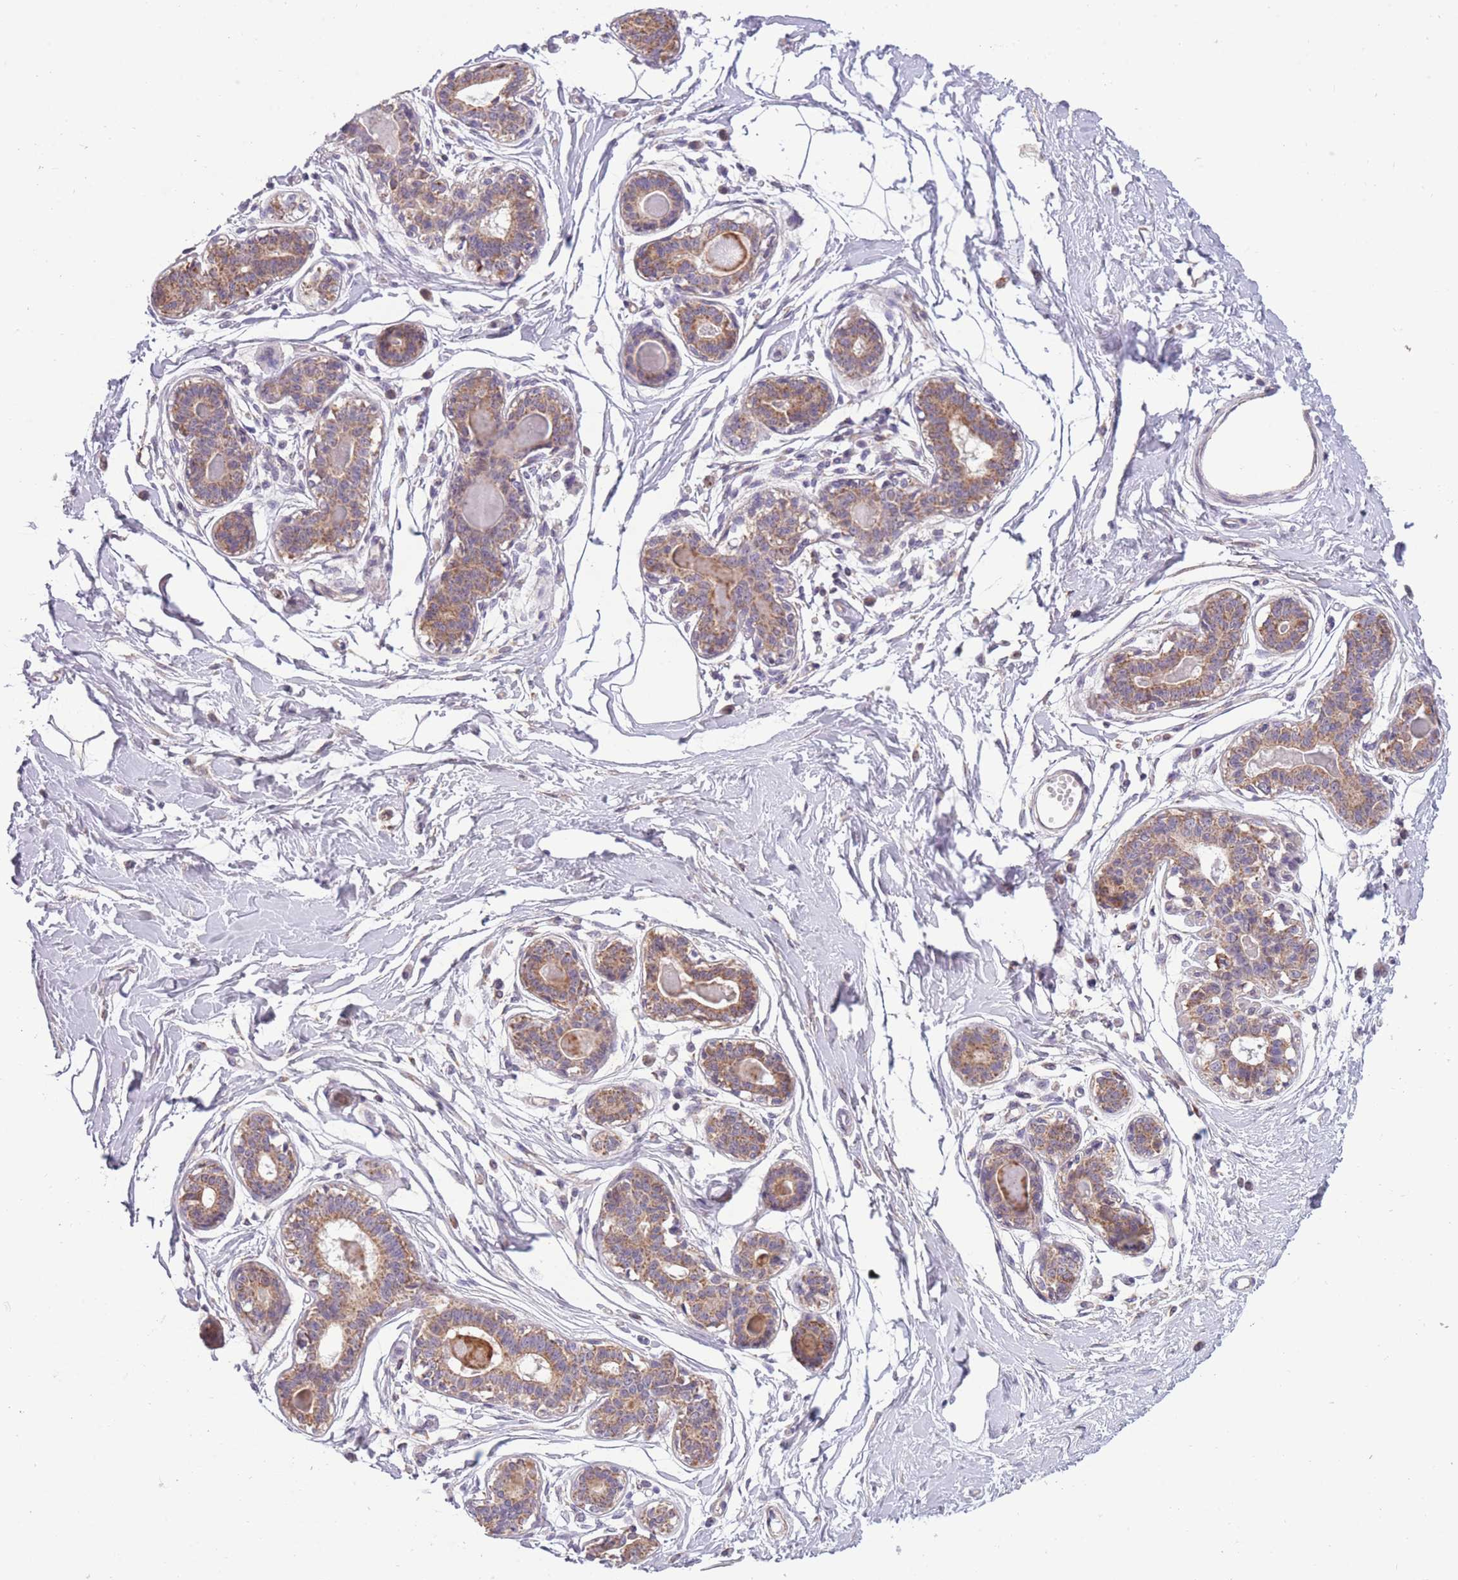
{"staining": {"intensity": "weak", "quantity": "25%-75%", "location": "cytoplasmic/membranous"}, "tissue": "breast", "cell_type": "Adipocytes", "image_type": "normal", "snomed": [{"axis": "morphology", "description": "Normal tissue, NOS"}, {"axis": "topography", "description": "Breast"}], "caption": "Immunohistochemistry (IHC) of unremarkable human breast shows low levels of weak cytoplasmic/membranous positivity in approximately 25%-75% of adipocytes. (Brightfield microscopy of DAB IHC at high magnification).", "gene": "MRPS18C", "patient": {"sex": "female", "age": 45}}